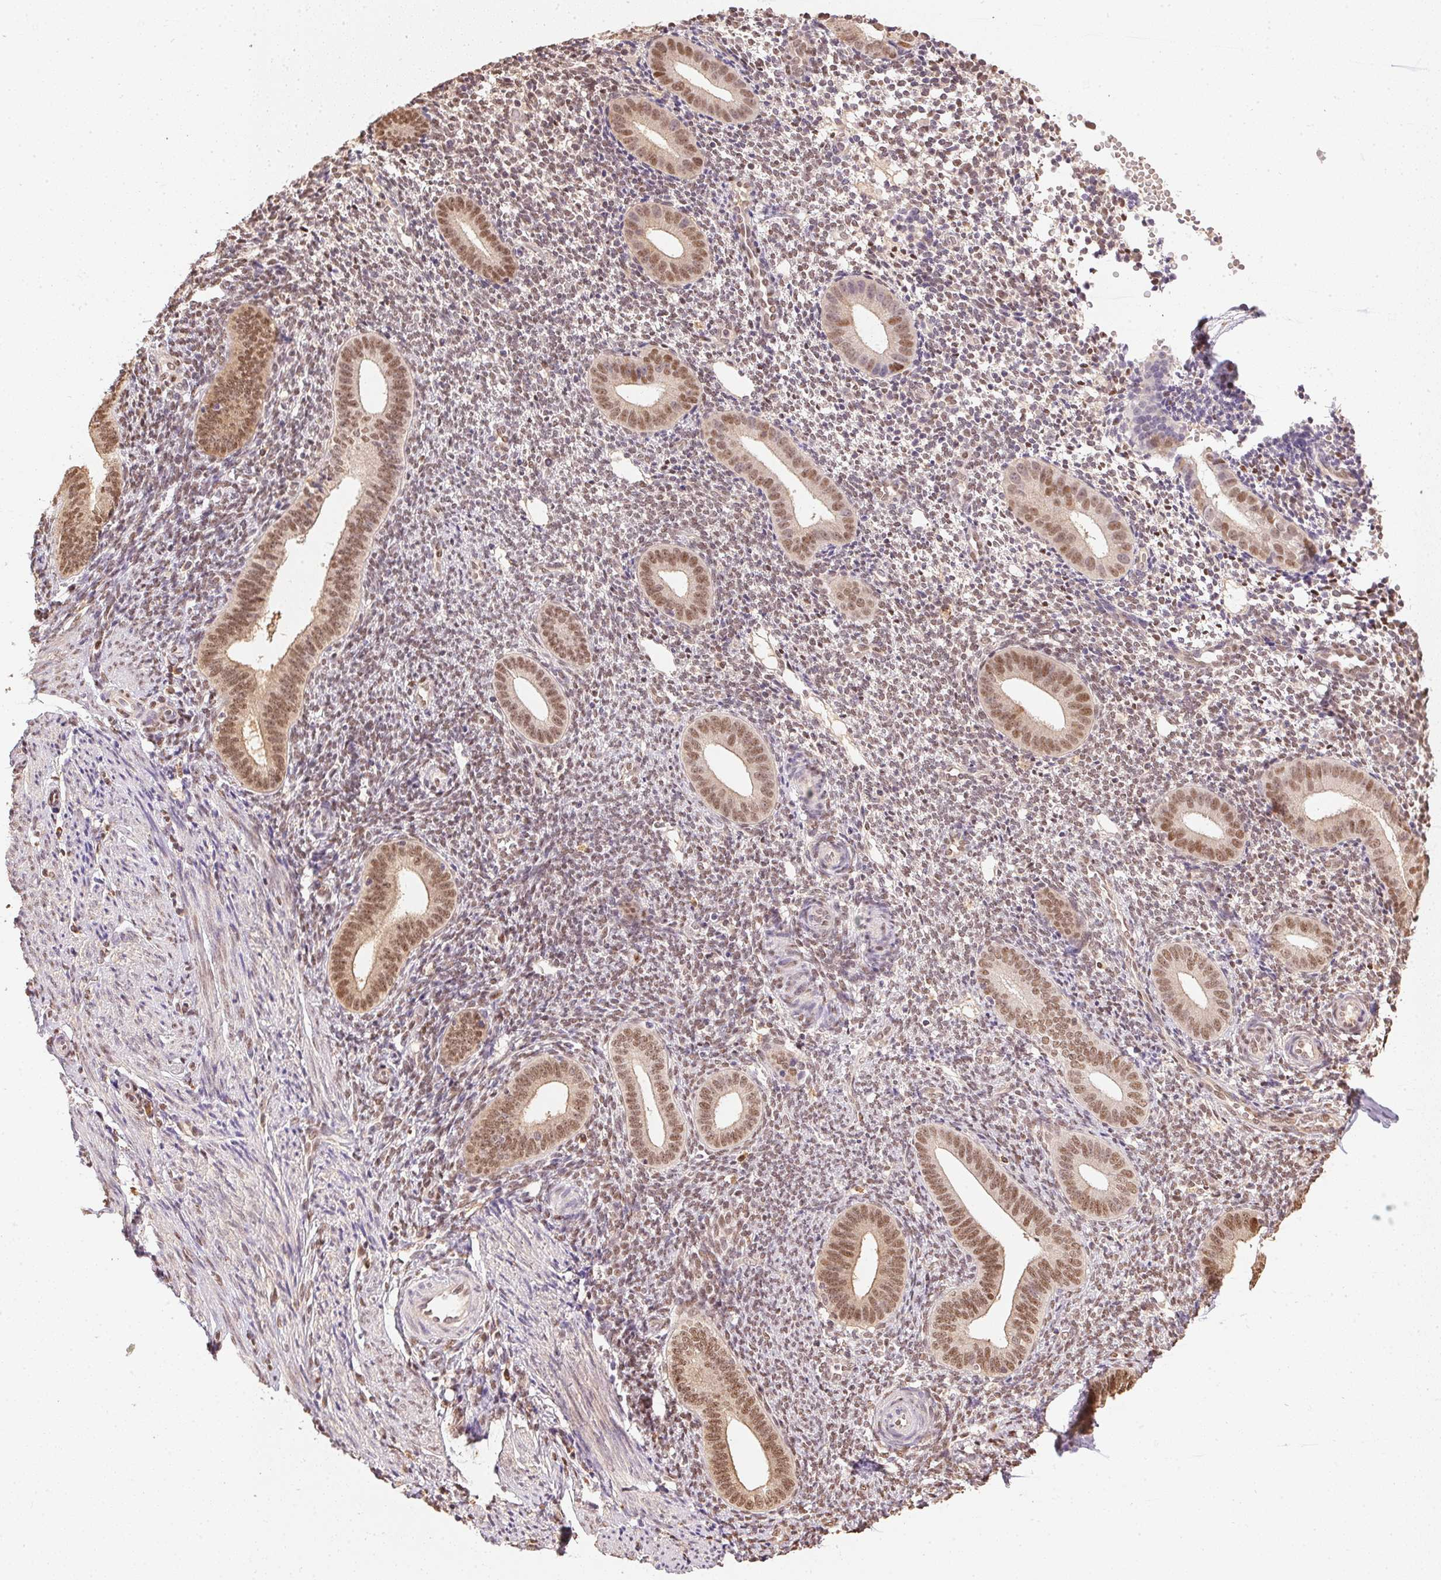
{"staining": {"intensity": "weak", "quantity": "<25%", "location": "nuclear"}, "tissue": "endometrium", "cell_type": "Cells in endometrial stroma", "image_type": "normal", "snomed": [{"axis": "morphology", "description": "Normal tissue, NOS"}, {"axis": "topography", "description": "Endometrium"}], "caption": "Immunohistochemistry (IHC) histopathology image of unremarkable endometrium: endometrium stained with DAB shows no significant protein positivity in cells in endometrial stroma.", "gene": "TPI1", "patient": {"sex": "female", "age": 40}}